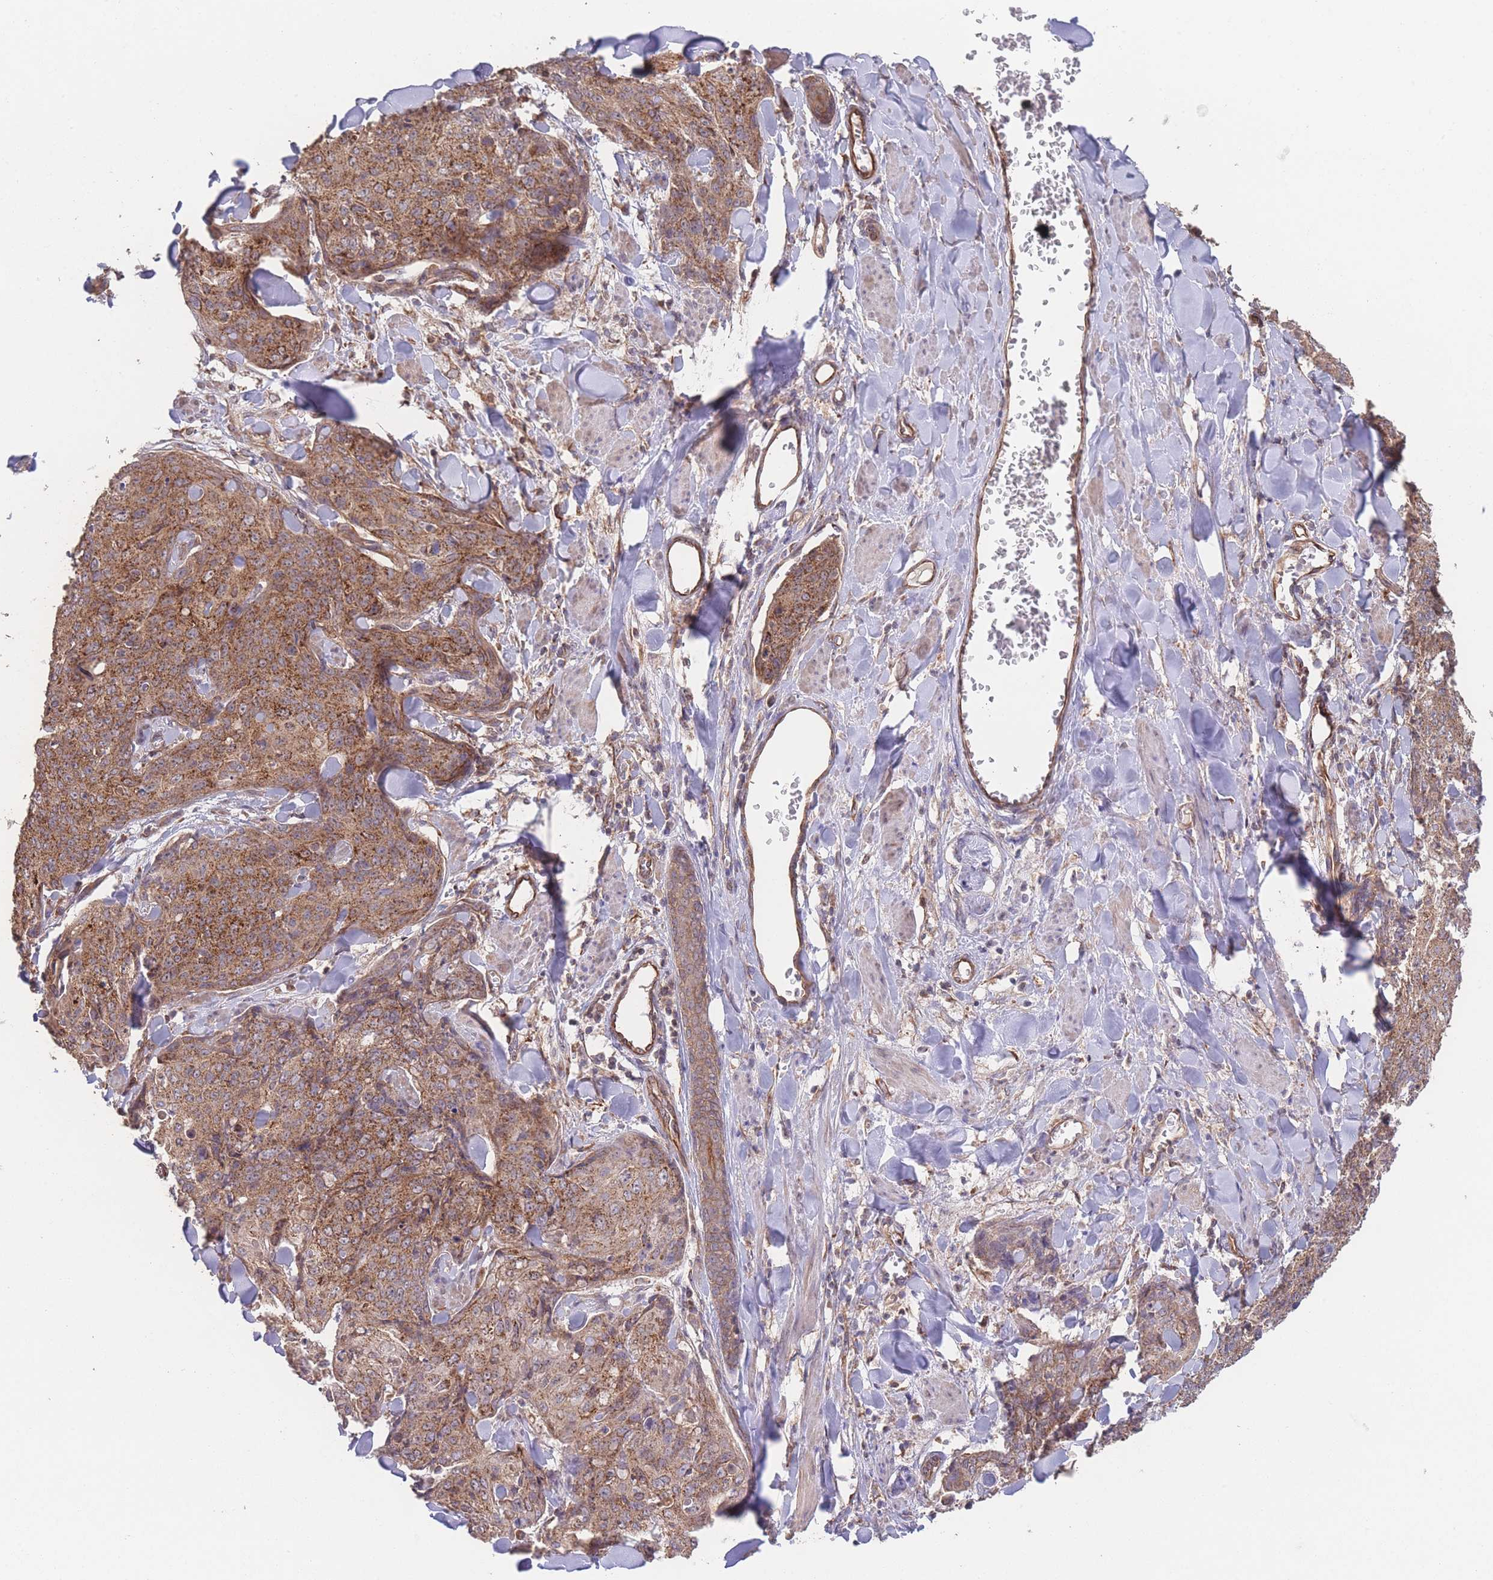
{"staining": {"intensity": "strong", "quantity": ">75%", "location": "cytoplasmic/membranous"}, "tissue": "skin cancer", "cell_type": "Tumor cells", "image_type": "cancer", "snomed": [{"axis": "morphology", "description": "Squamous cell carcinoma, NOS"}, {"axis": "topography", "description": "Skin"}, {"axis": "topography", "description": "Vulva"}], "caption": "Skin cancer (squamous cell carcinoma) stained for a protein displays strong cytoplasmic/membranous positivity in tumor cells. The staining was performed using DAB (3,3'-diaminobenzidine), with brown indicating positive protein expression. Nuclei are stained blue with hematoxylin.", "gene": "PXMP4", "patient": {"sex": "female", "age": 85}}